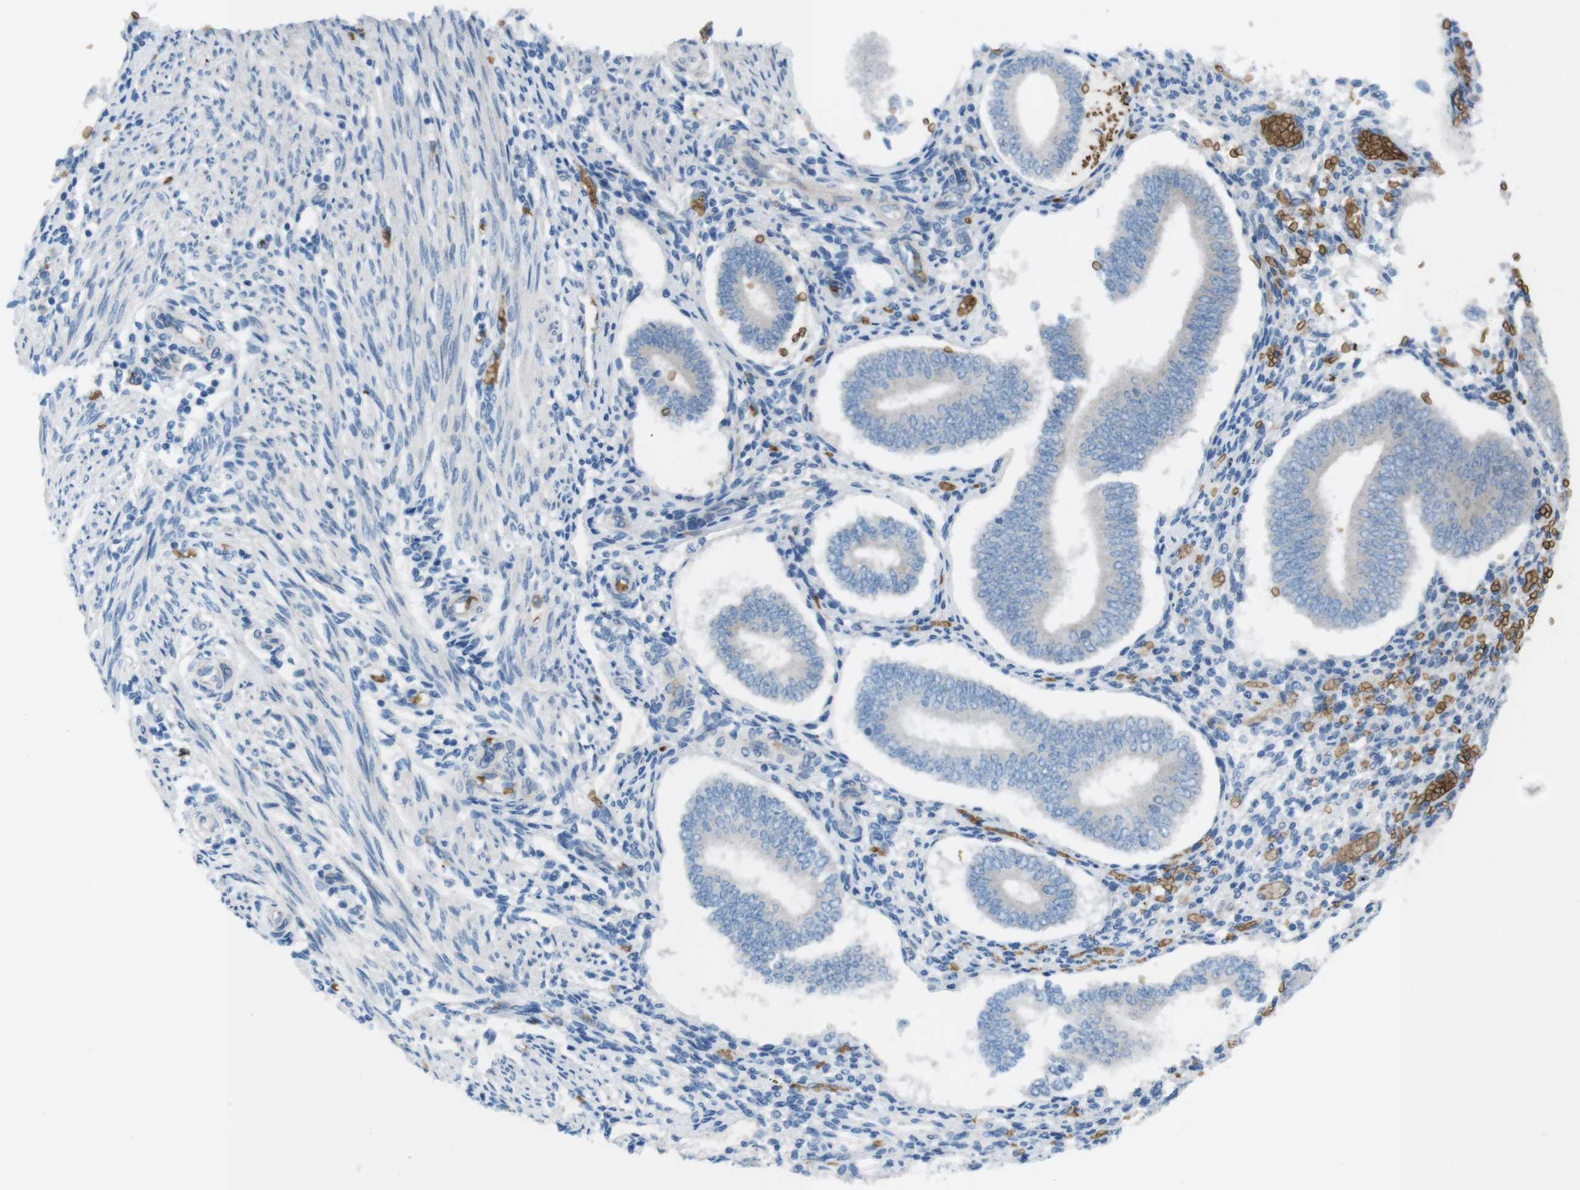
{"staining": {"intensity": "negative", "quantity": "none", "location": "none"}, "tissue": "endometrium", "cell_type": "Cells in endometrial stroma", "image_type": "normal", "snomed": [{"axis": "morphology", "description": "Normal tissue, NOS"}, {"axis": "topography", "description": "Endometrium"}], "caption": "An immunohistochemistry (IHC) micrograph of benign endometrium is shown. There is no staining in cells in endometrial stroma of endometrium. Brightfield microscopy of immunohistochemistry stained with DAB (brown) and hematoxylin (blue), captured at high magnification.", "gene": "GYPA", "patient": {"sex": "female", "age": 42}}